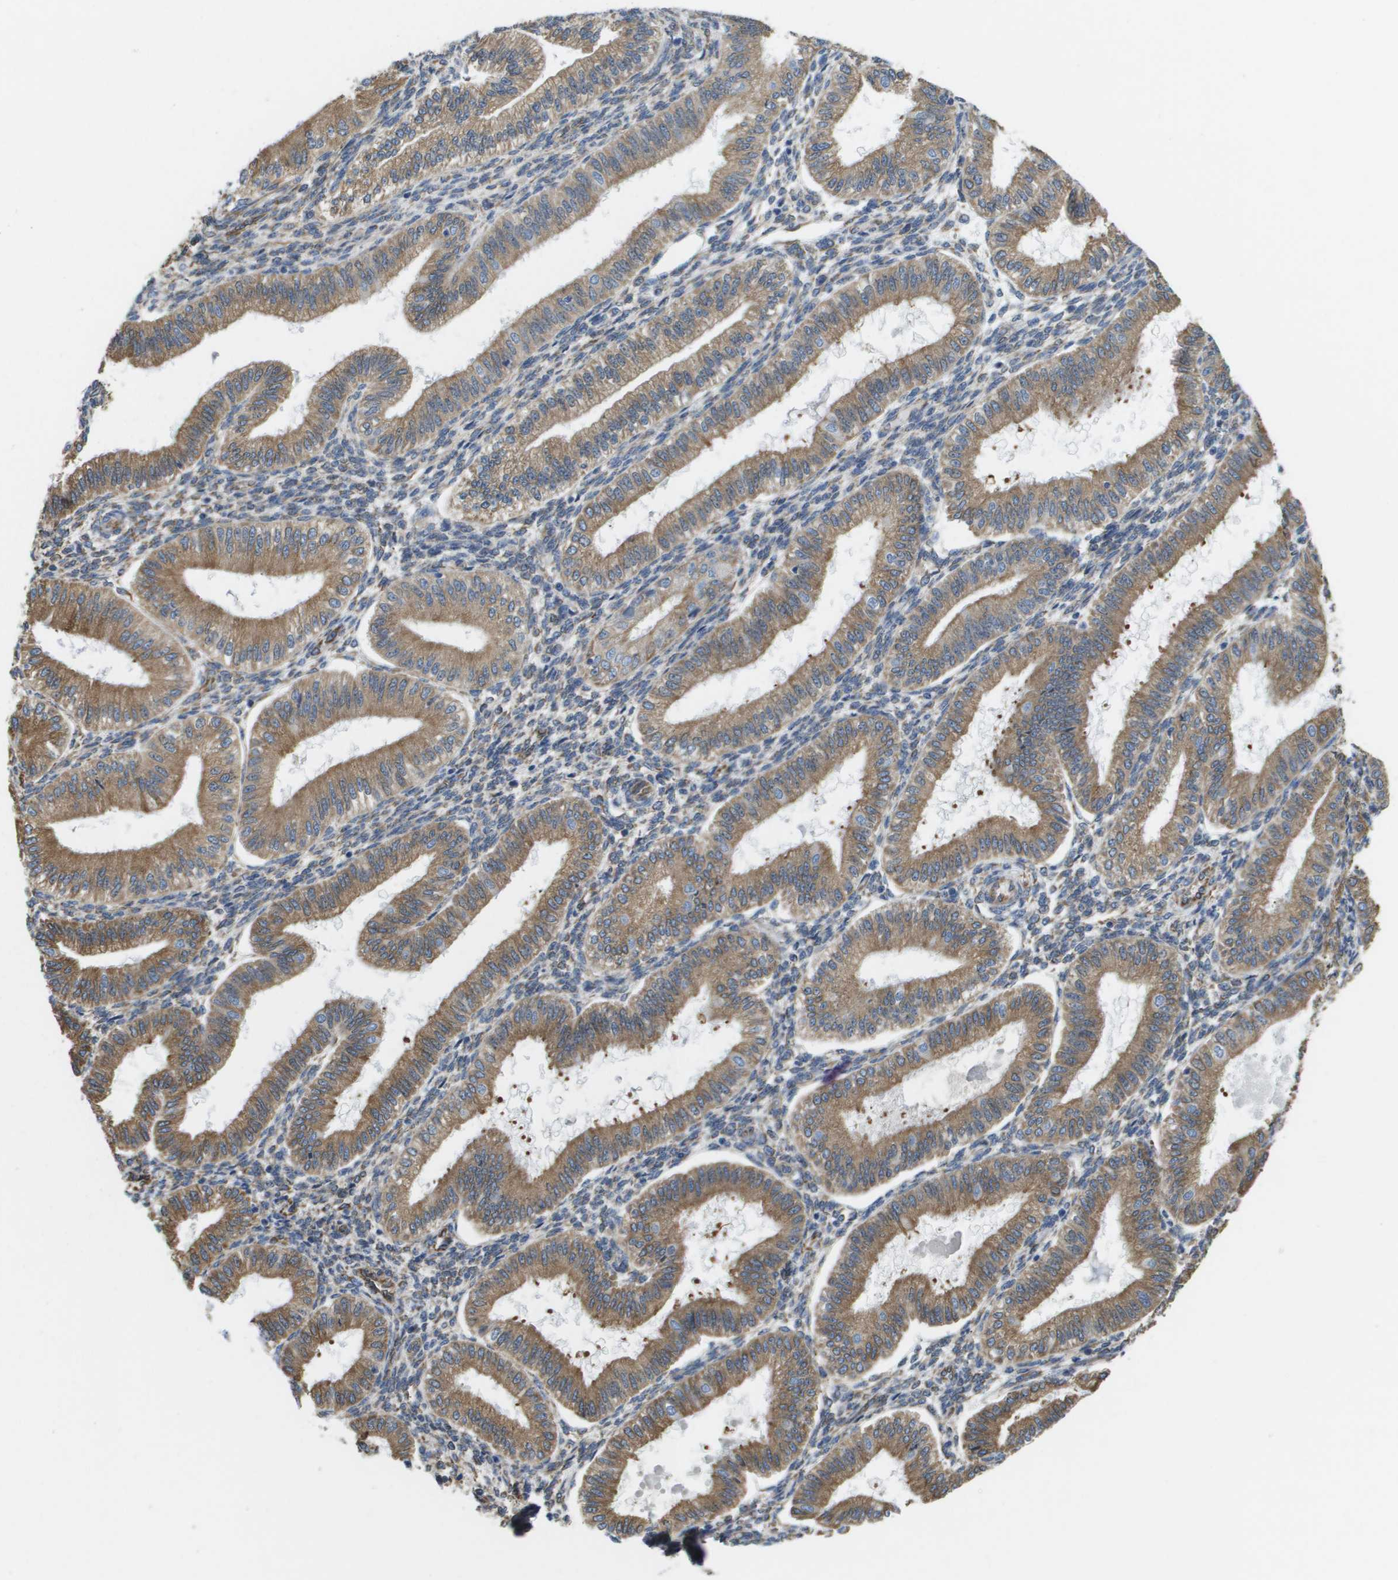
{"staining": {"intensity": "weak", "quantity": "25%-75%", "location": "cytoplasmic/membranous"}, "tissue": "endometrium", "cell_type": "Cells in endometrial stroma", "image_type": "normal", "snomed": [{"axis": "morphology", "description": "Normal tissue, NOS"}, {"axis": "topography", "description": "Endometrium"}], "caption": "A brown stain shows weak cytoplasmic/membranous expression of a protein in cells in endometrial stroma of normal endometrium. (DAB IHC, brown staining for protein, blue staining for nuclei).", "gene": "ST3GAL2", "patient": {"sex": "female", "age": 39}}